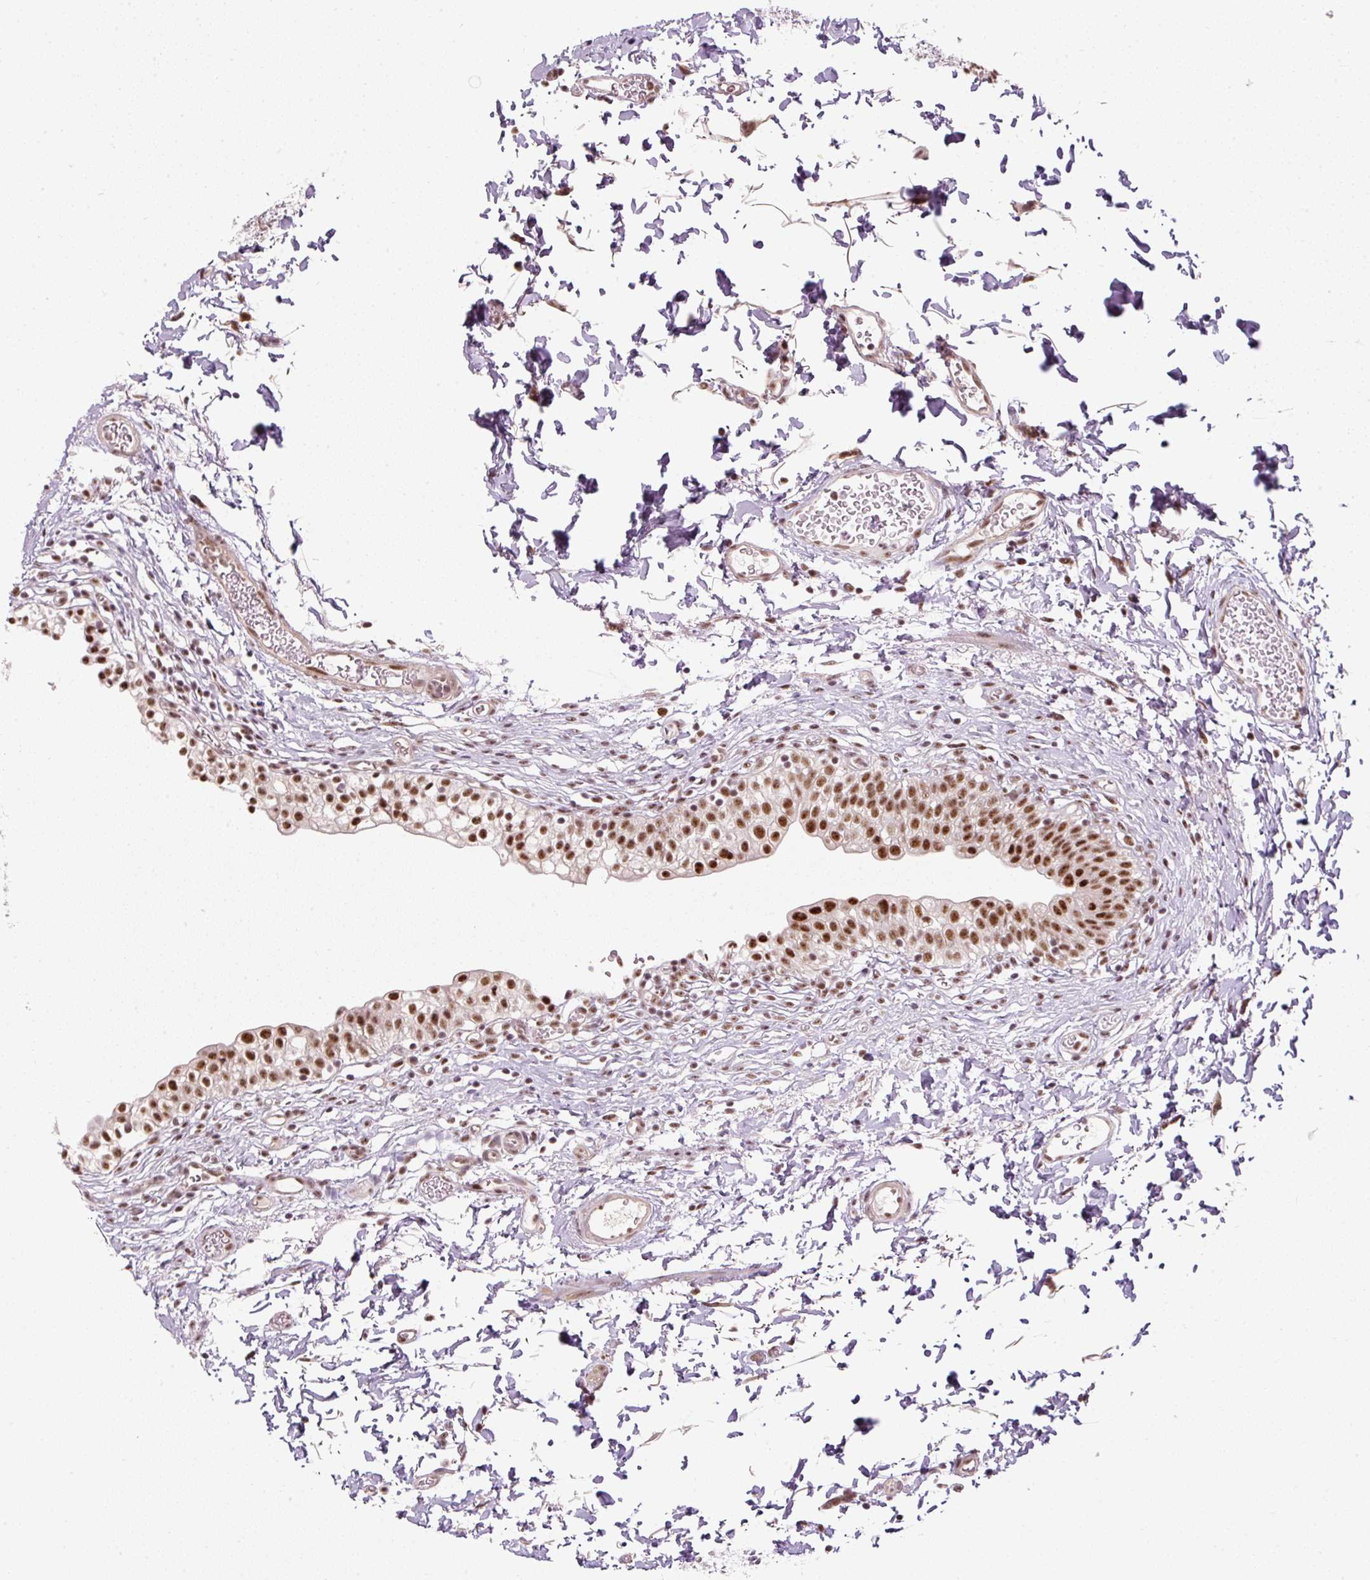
{"staining": {"intensity": "strong", "quantity": ">75%", "location": "nuclear"}, "tissue": "urinary bladder", "cell_type": "Urothelial cells", "image_type": "normal", "snomed": [{"axis": "morphology", "description": "Normal tissue, NOS"}, {"axis": "topography", "description": "Urinary bladder"}, {"axis": "topography", "description": "Peripheral nerve tissue"}], "caption": "IHC photomicrograph of unremarkable urinary bladder: urinary bladder stained using IHC reveals high levels of strong protein expression localized specifically in the nuclear of urothelial cells, appearing as a nuclear brown color.", "gene": "U2AF2", "patient": {"sex": "male", "age": 55}}